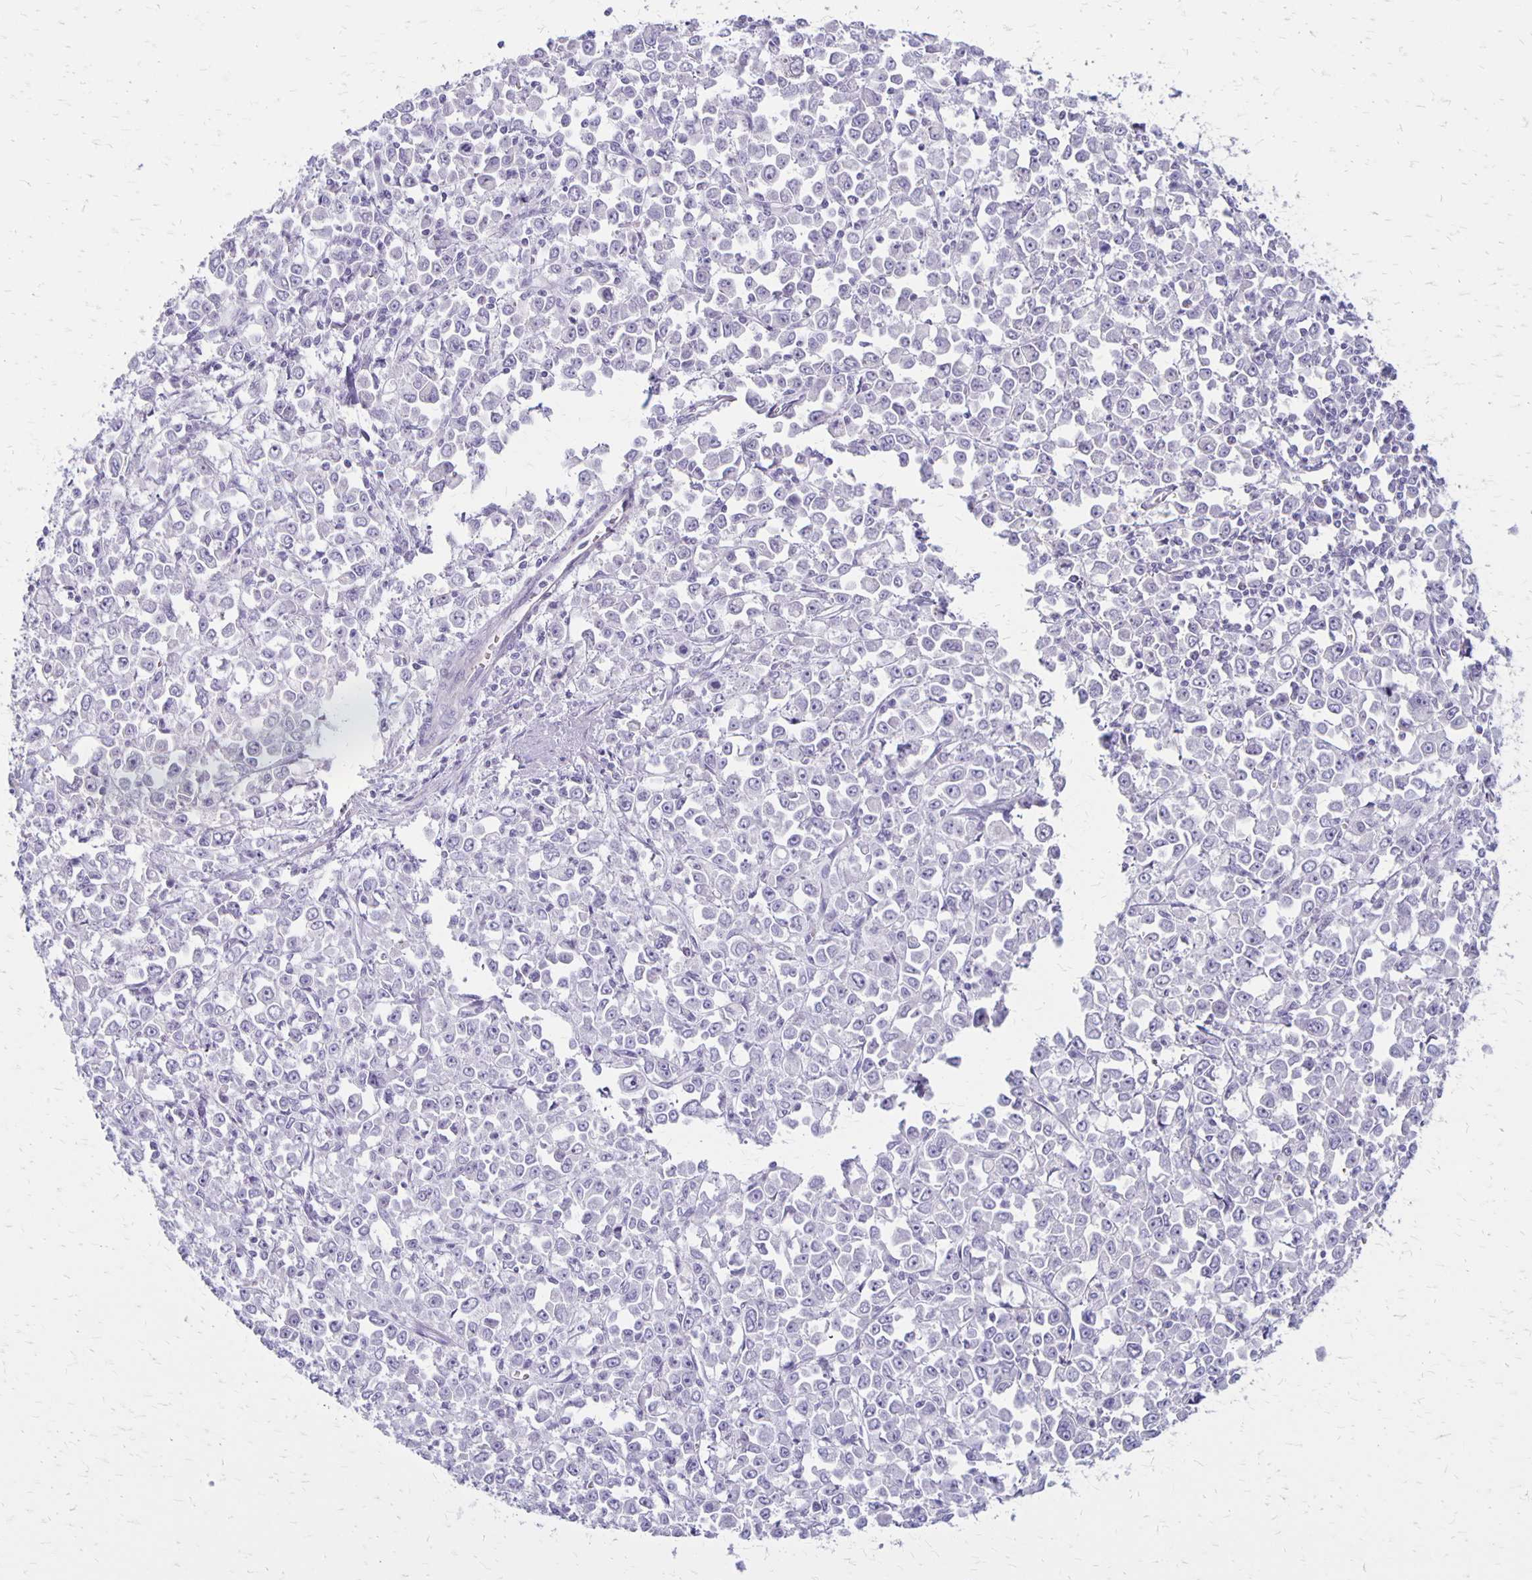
{"staining": {"intensity": "negative", "quantity": "none", "location": "none"}, "tissue": "stomach cancer", "cell_type": "Tumor cells", "image_type": "cancer", "snomed": [{"axis": "morphology", "description": "Adenocarcinoma, NOS"}, {"axis": "topography", "description": "Stomach, upper"}], "caption": "IHC micrograph of neoplastic tissue: stomach adenocarcinoma stained with DAB exhibits no significant protein positivity in tumor cells. The staining is performed using DAB (3,3'-diaminobenzidine) brown chromogen with nuclei counter-stained in using hematoxylin.", "gene": "HOMER1", "patient": {"sex": "male", "age": 70}}